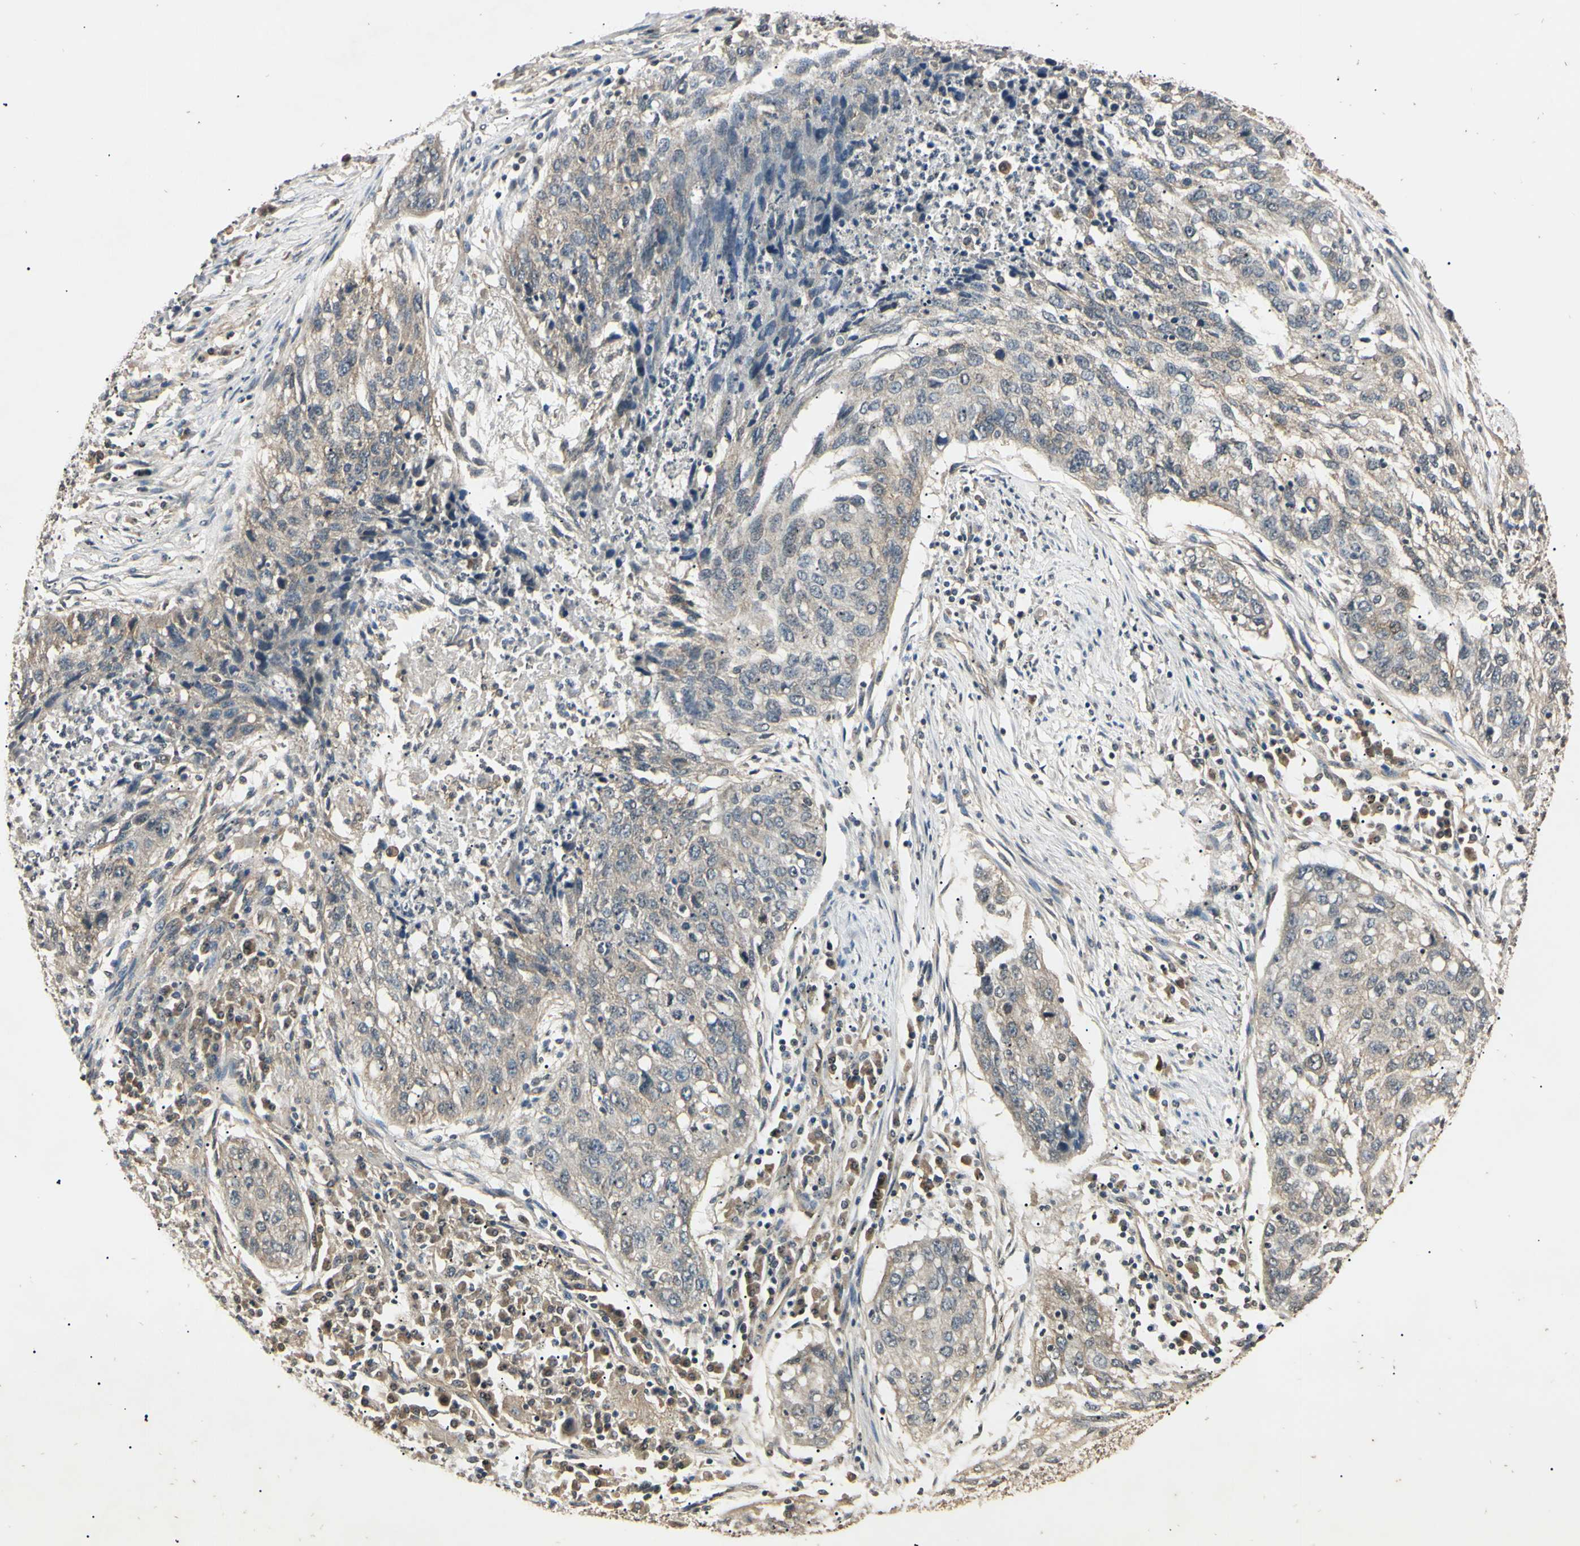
{"staining": {"intensity": "weak", "quantity": "<25%", "location": "cytoplasmic/membranous"}, "tissue": "lung cancer", "cell_type": "Tumor cells", "image_type": "cancer", "snomed": [{"axis": "morphology", "description": "Squamous cell carcinoma, NOS"}, {"axis": "topography", "description": "Lung"}], "caption": "IHC histopathology image of neoplastic tissue: human lung cancer (squamous cell carcinoma) stained with DAB (3,3'-diaminobenzidine) displays no significant protein staining in tumor cells. (DAB immunohistochemistry (IHC) with hematoxylin counter stain).", "gene": "EPN1", "patient": {"sex": "female", "age": 63}}